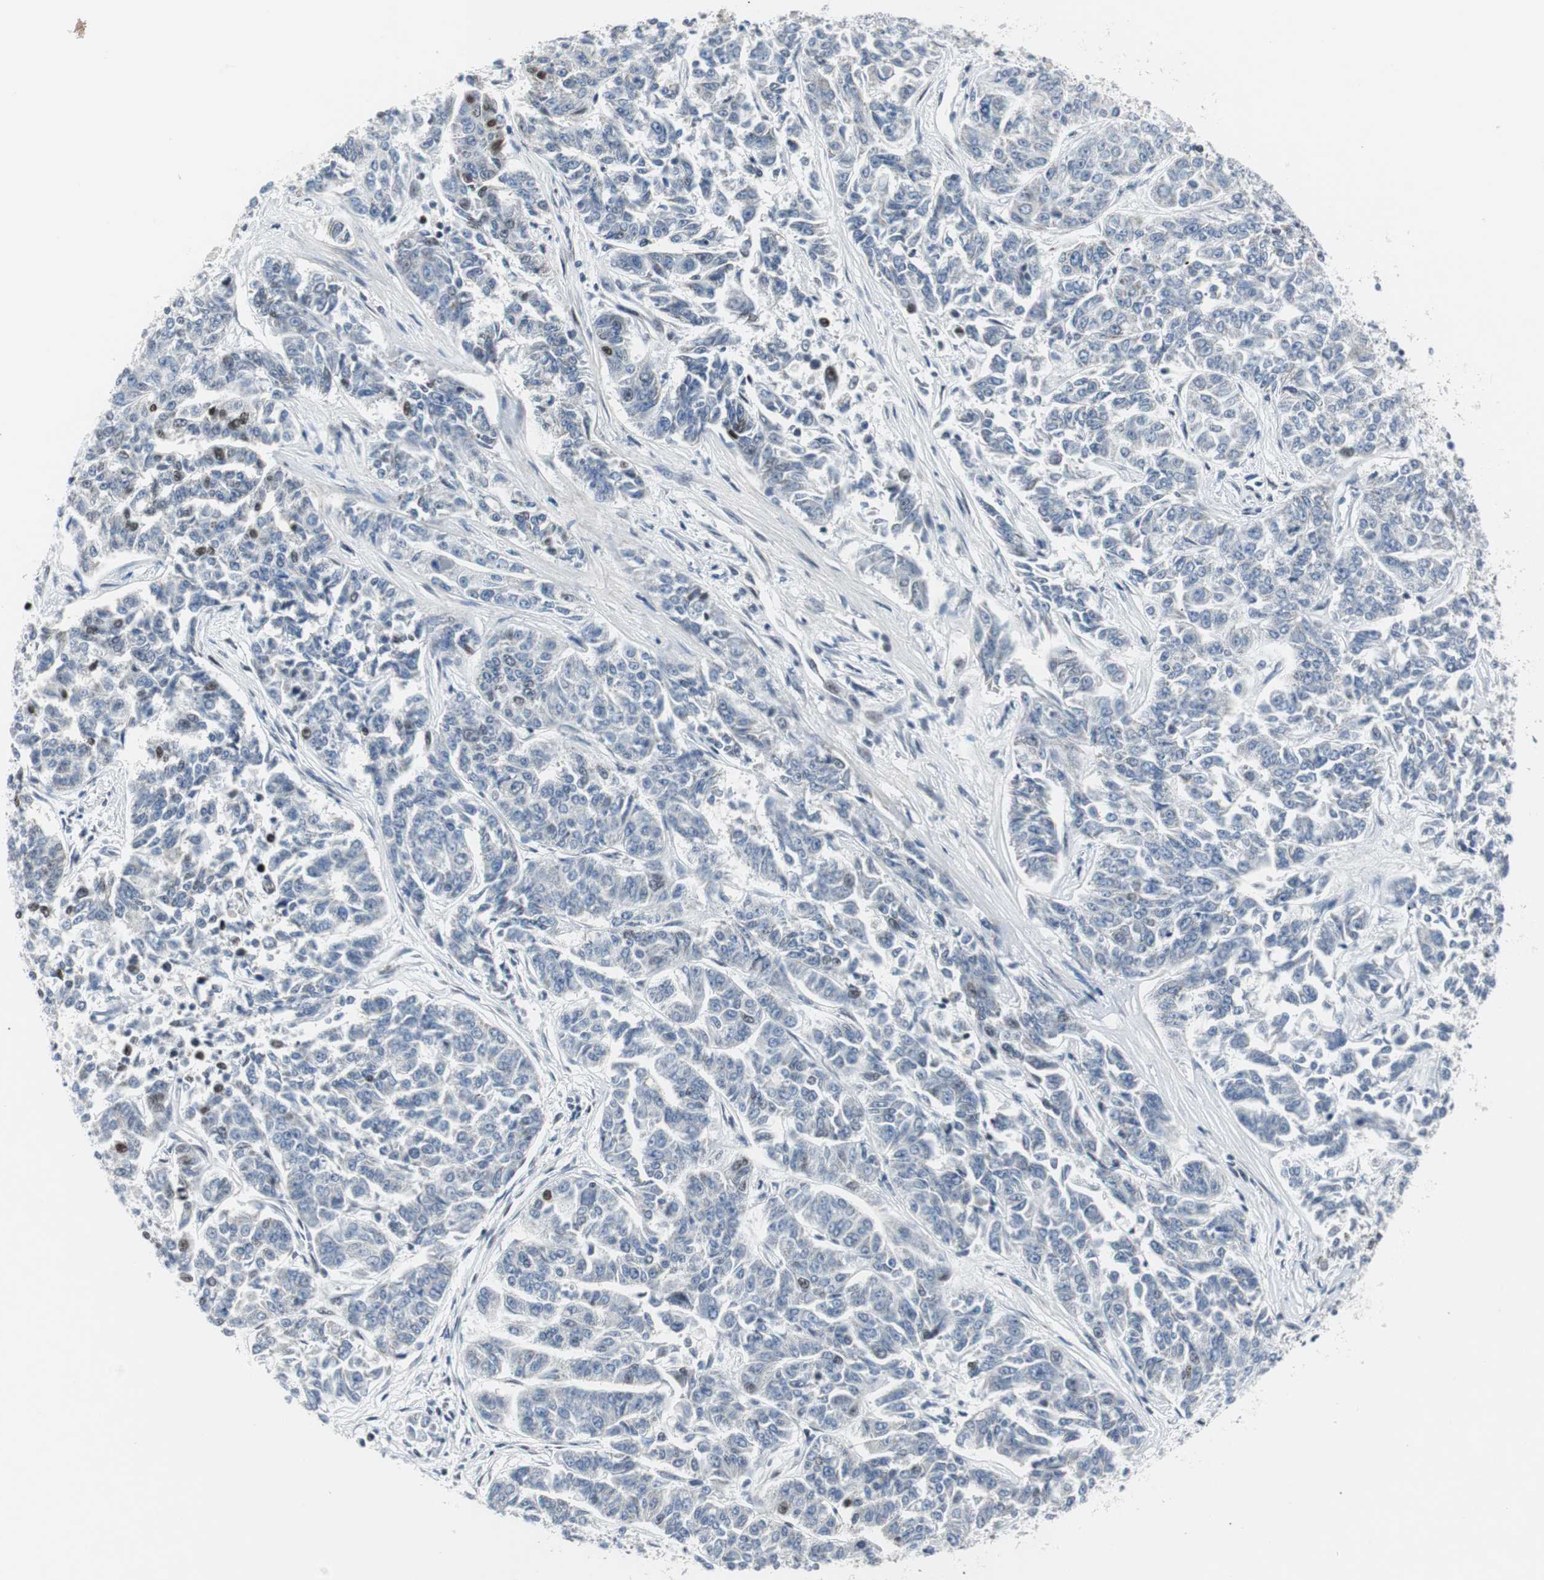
{"staining": {"intensity": "negative", "quantity": "none", "location": "none"}, "tissue": "lung cancer", "cell_type": "Tumor cells", "image_type": "cancer", "snomed": [{"axis": "morphology", "description": "Adenocarcinoma, NOS"}, {"axis": "topography", "description": "Lung"}], "caption": "This is an immunohistochemistry photomicrograph of human lung cancer. There is no expression in tumor cells.", "gene": "MTA1", "patient": {"sex": "male", "age": 84}}